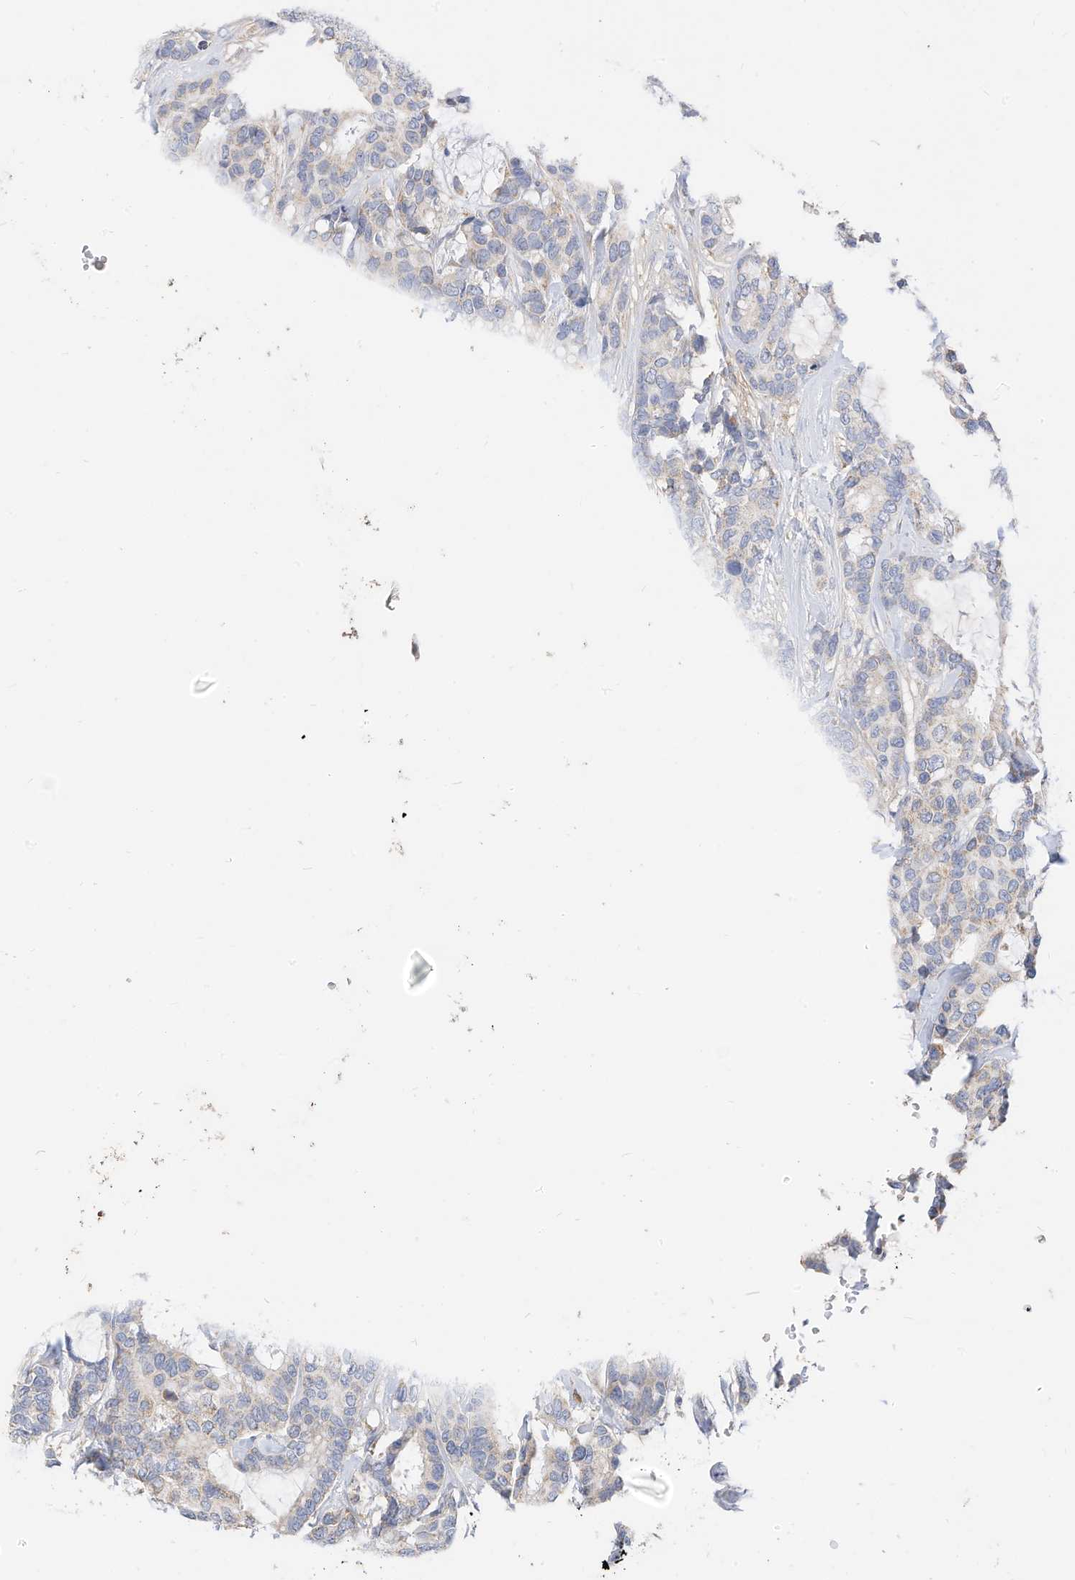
{"staining": {"intensity": "negative", "quantity": "none", "location": "none"}, "tissue": "breast cancer", "cell_type": "Tumor cells", "image_type": "cancer", "snomed": [{"axis": "morphology", "description": "Duct carcinoma"}, {"axis": "topography", "description": "Breast"}], "caption": "Breast cancer stained for a protein using immunohistochemistry (IHC) displays no staining tumor cells.", "gene": "RHOH", "patient": {"sex": "female", "age": 87}}